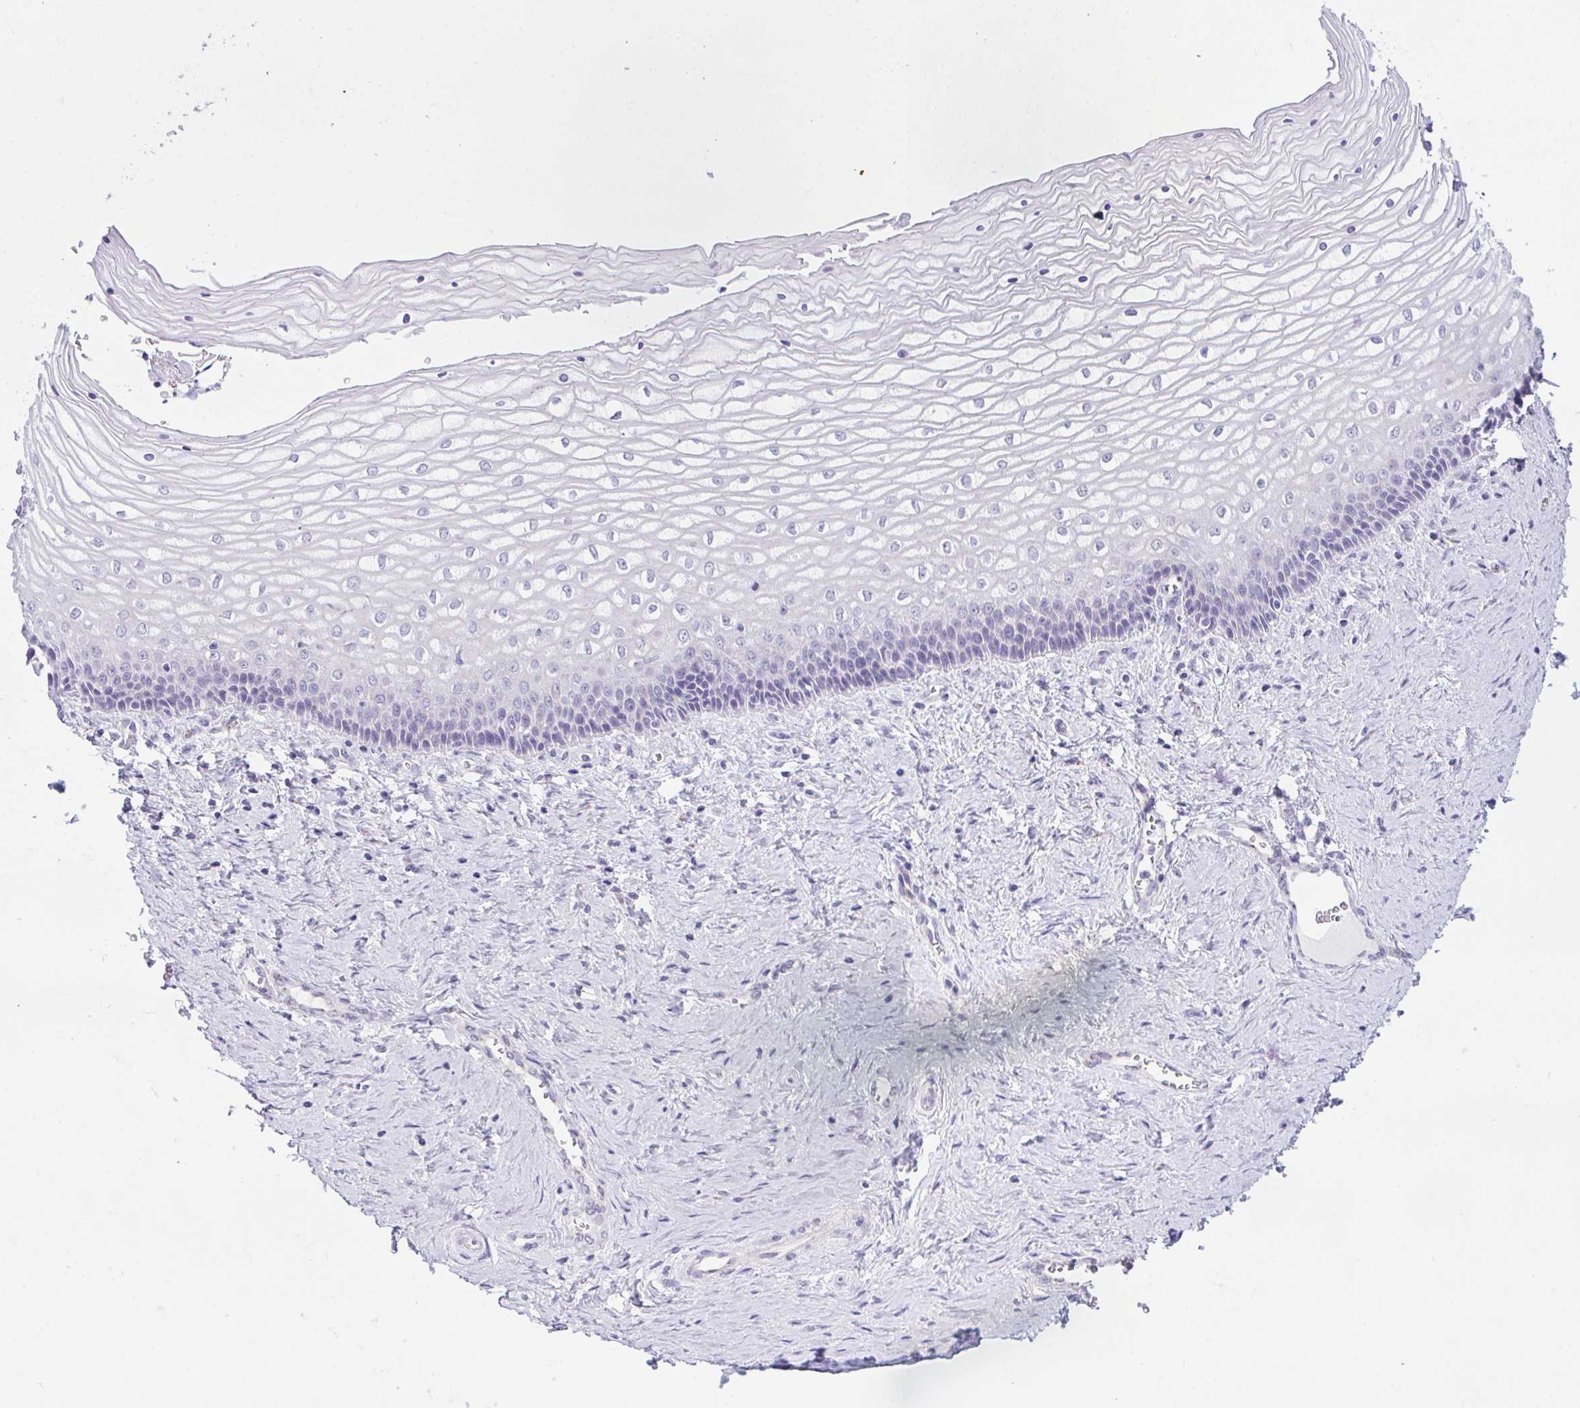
{"staining": {"intensity": "moderate", "quantity": "25%-75%", "location": "cytoplasmic/membranous"}, "tissue": "vagina", "cell_type": "Squamous epithelial cells", "image_type": "normal", "snomed": [{"axis": "morphology", "description": "Normal tissue, NOS"}, {"axis": "topography", "description": "Vagina"}], "caption": "A micrograph of vagina stained for a protein exhibits moderate cytoplasmic/membranous brown staining in squamous epithelial cells.", "gene": "SCLY", "patient": {"sex": "female", "age": 45}}